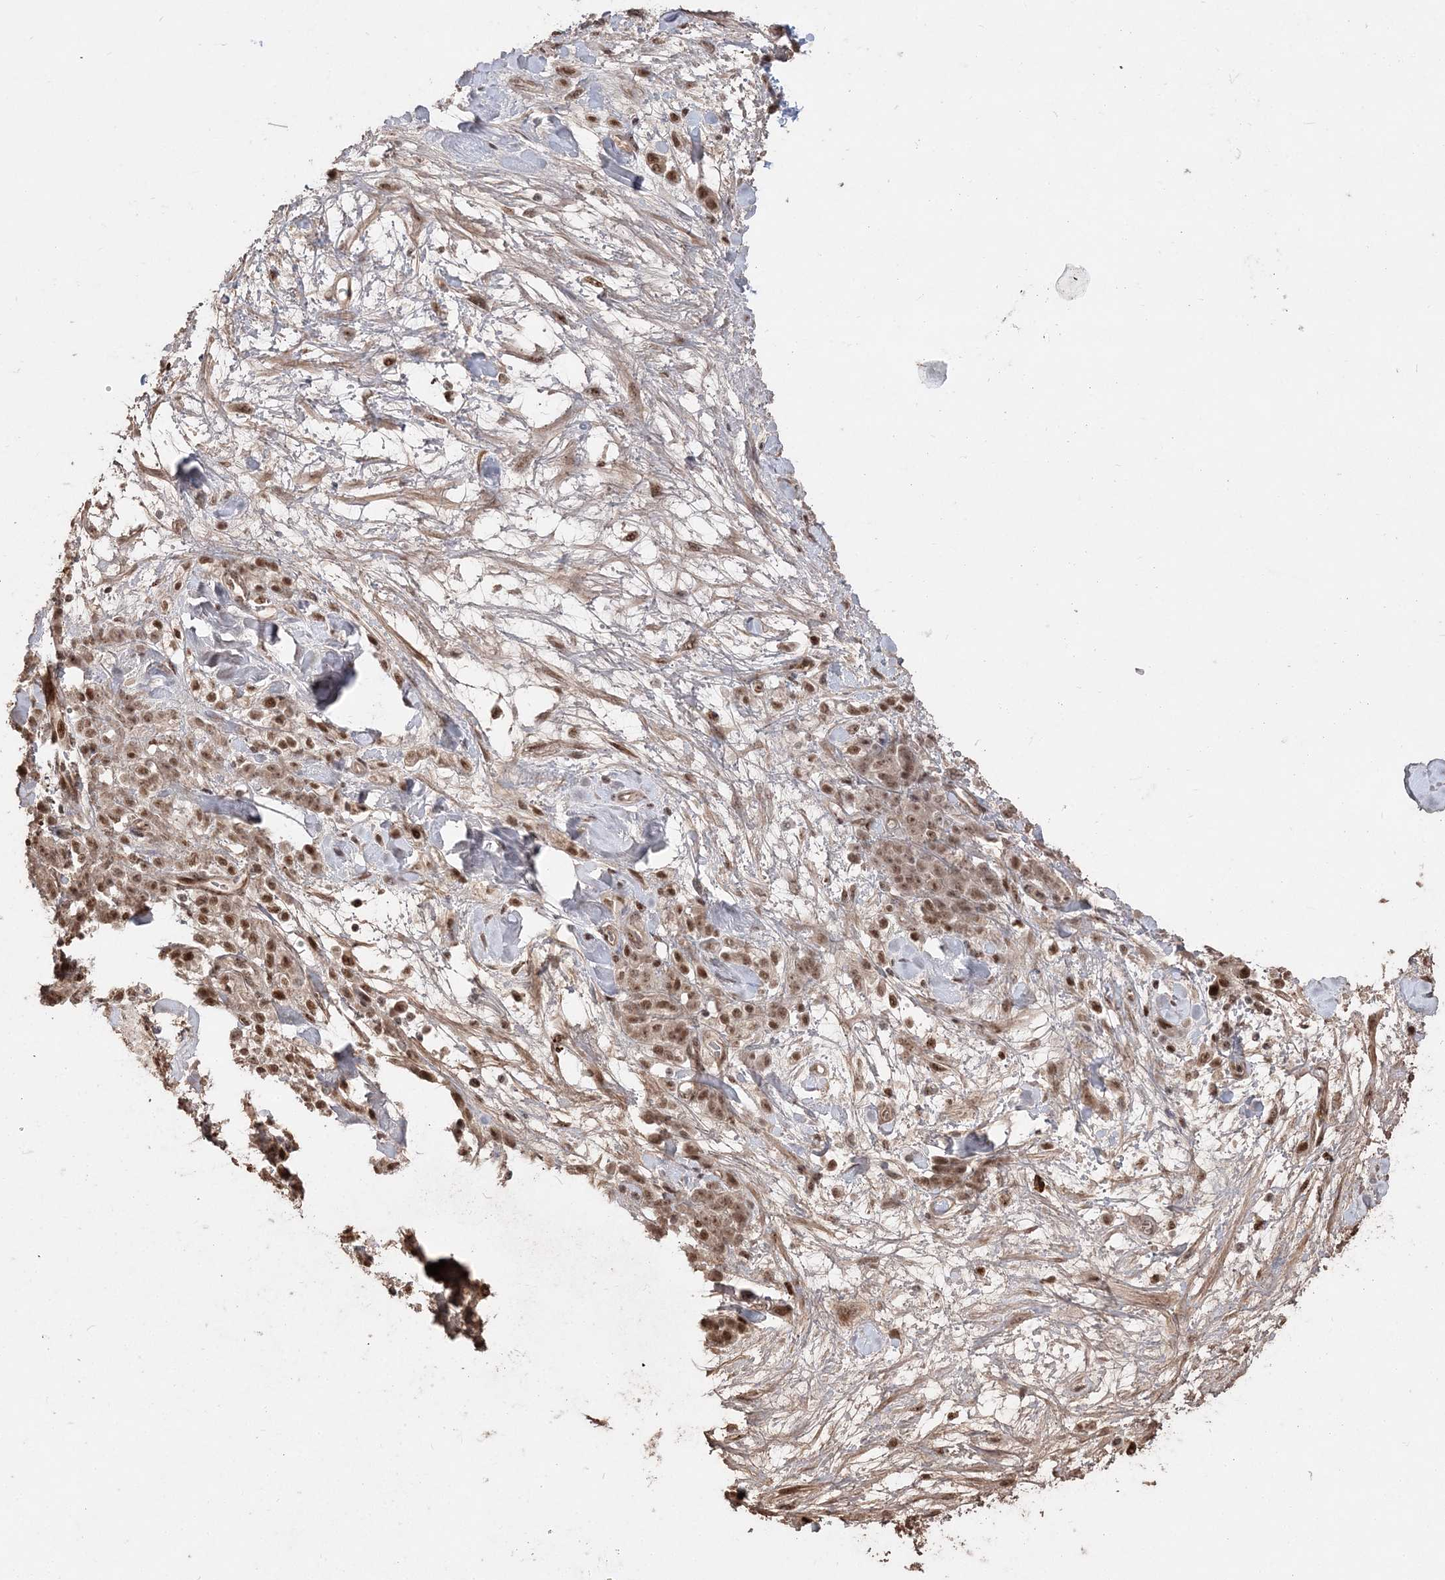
{"staining": {"intensity": "moderate", "quantity": ">75%", "location": "nuclear"}, "tissue": "stomach cancer", "cell_type": "Tumor cells", "image_type": "cancer", "snomed": [{"axis": "morphology", "description": "Normal tissue, NOS"}, {"axis": "morphology", "description": "Adenocarcinoma, NOS"}, {"axis": "topography", "description": "Stomach"}], "caption": "This is an image of immunohistochemistry staining of adenocarcinoma (stomach), which shows moderate expression in the nuclear of tumor cells.", "gene": "RBM17", "patient": {"sex": "male", "age": 82}}